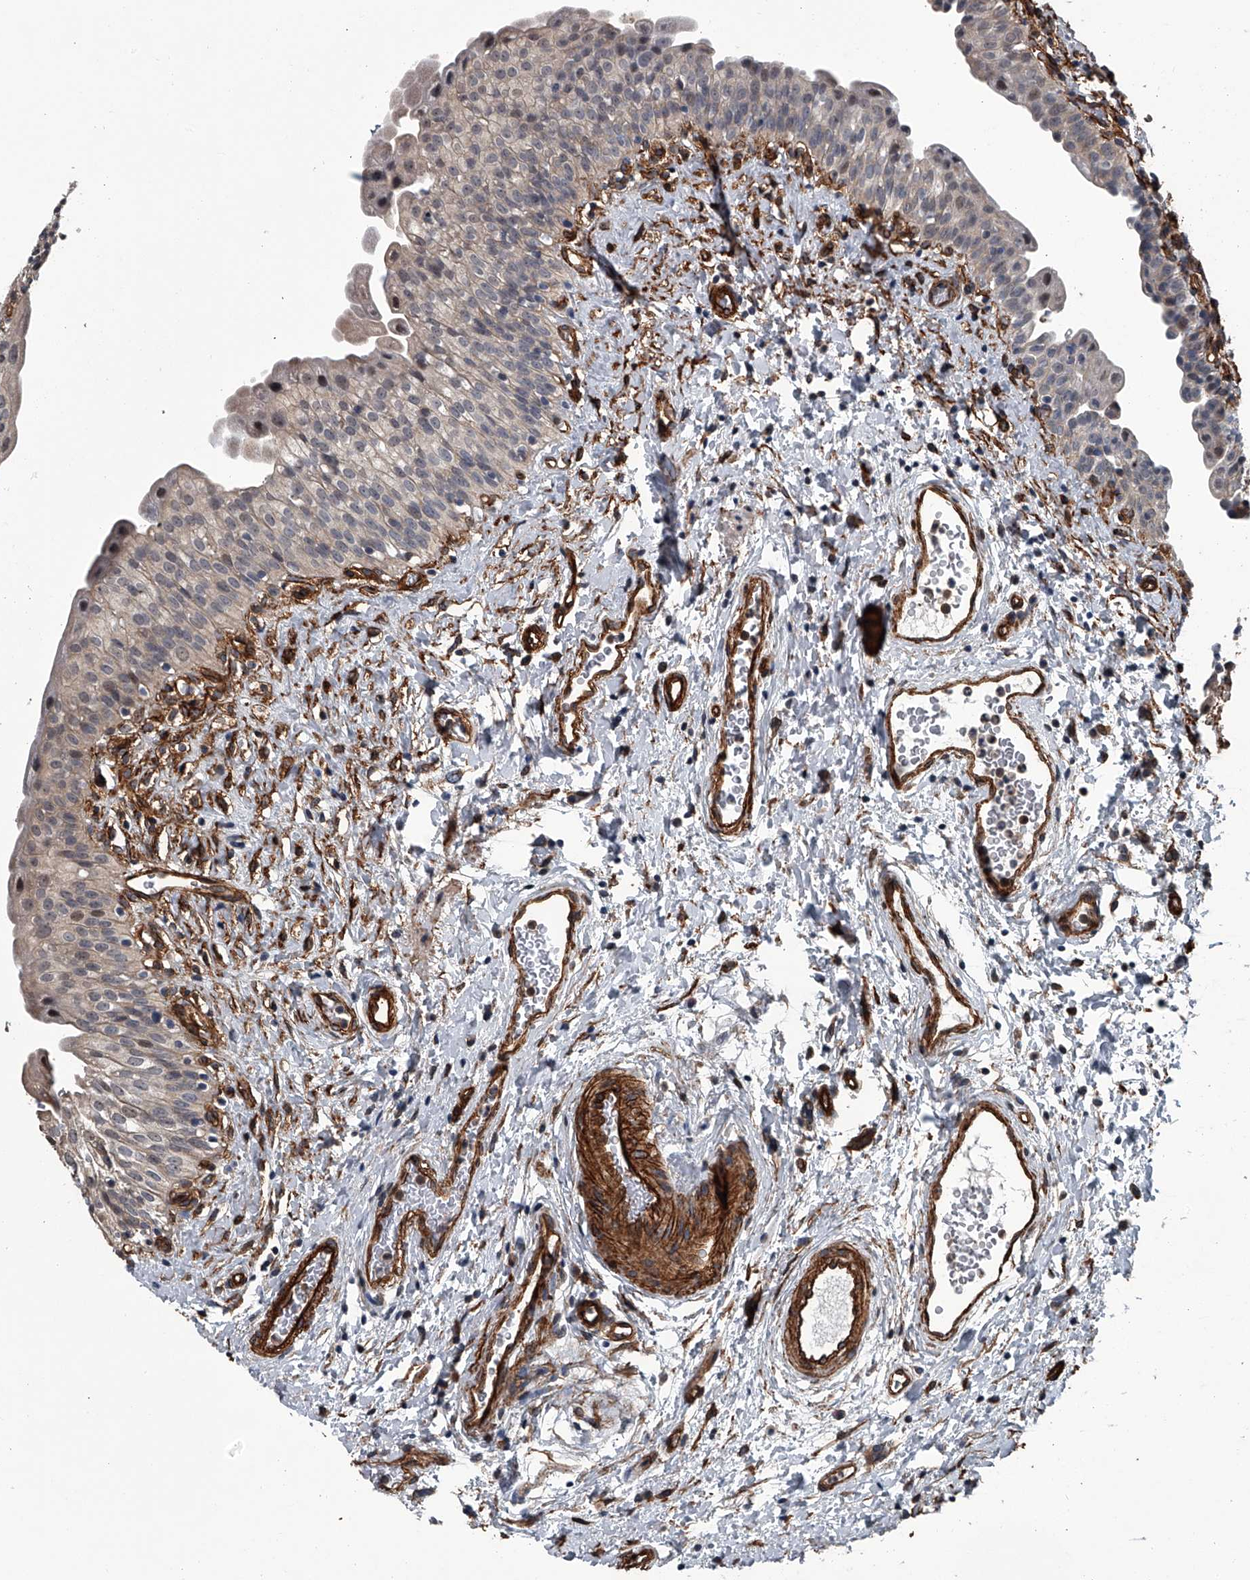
{"staining": {"intensity": "weak", "quantity": "<25%", "location": "cytoplasmic/membranous,nuclear"}, "tissue": "urinary bladder", "cell_type": "Urothelial cells", "image_type": "normal", "snomed": [{"axis": "morphology", "description": "Normal tissue, NOS"}, {"axis": "topography", "description": "Urinary bladder"}], "caption": "High power microscopy photomicrograph of an immunohistochemistry photomicrograph of unremarkable urinary bladder, revealing no significant staining in urothelial cells.", "gene": "LDLRAD2", "patient": {"sex": "male", "age": 51}}